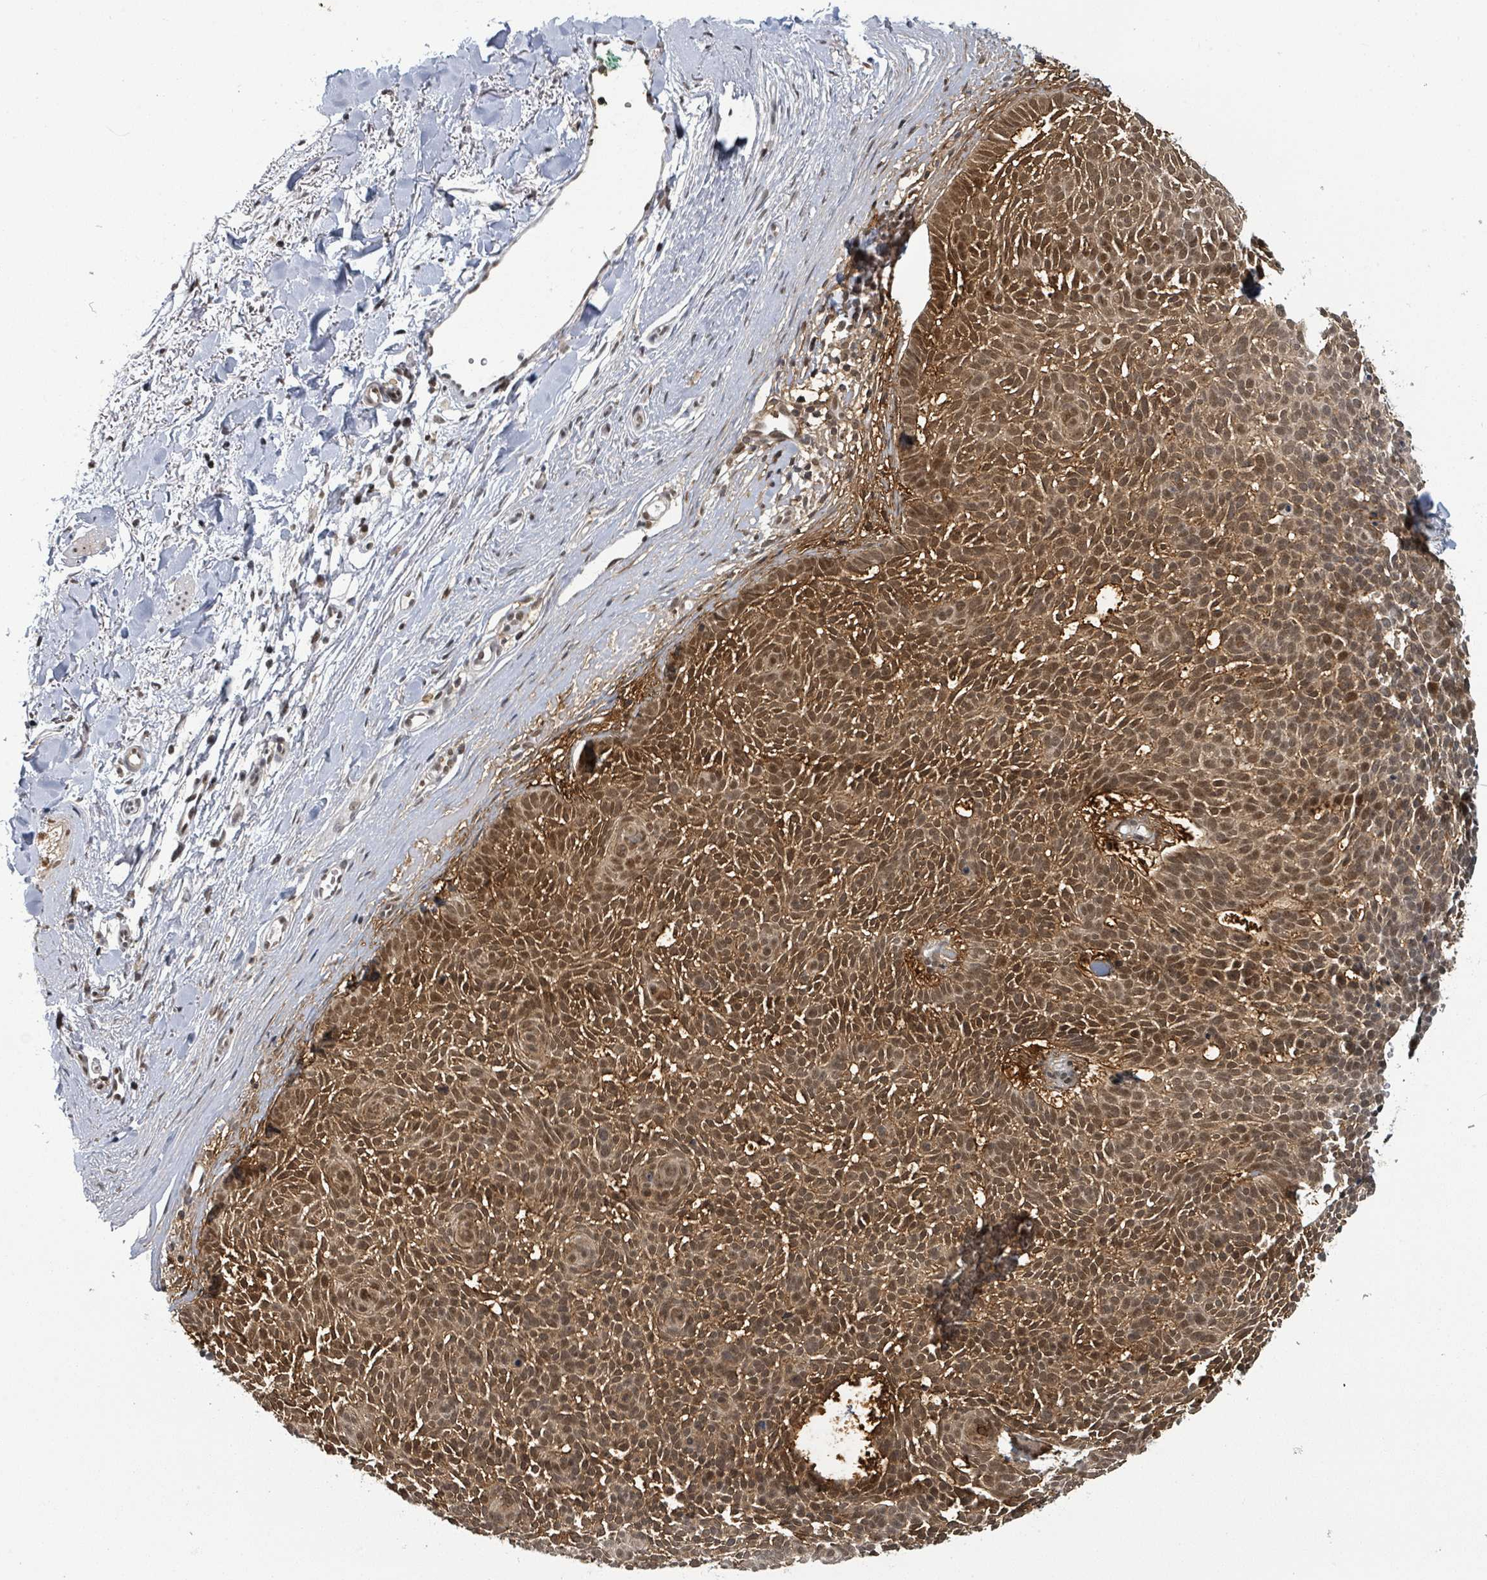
{"staining": {"intensity": "strong", "quantity": ">75%", "location": "cytoplasmic/membranous,nuclear"}, "tissue": "skin cancer", "cell_type": "Tumor cells", "image_type": "cancer", "snomed": [{"axis": "morphology", "description": "Basal cell carcinoma"}, {"axis": "topography", "description": "Skin"}], "caption": "This is a photomicrograph of immunohistochemistry (IHC) staining of skin cancer (basal cell carcinoma), which shows strong staining in the cytoplasmic/membranous and nuclear of tumor cells.", "gene": "GTF3C1", "patient": {"sex": "male", "age": 61}}